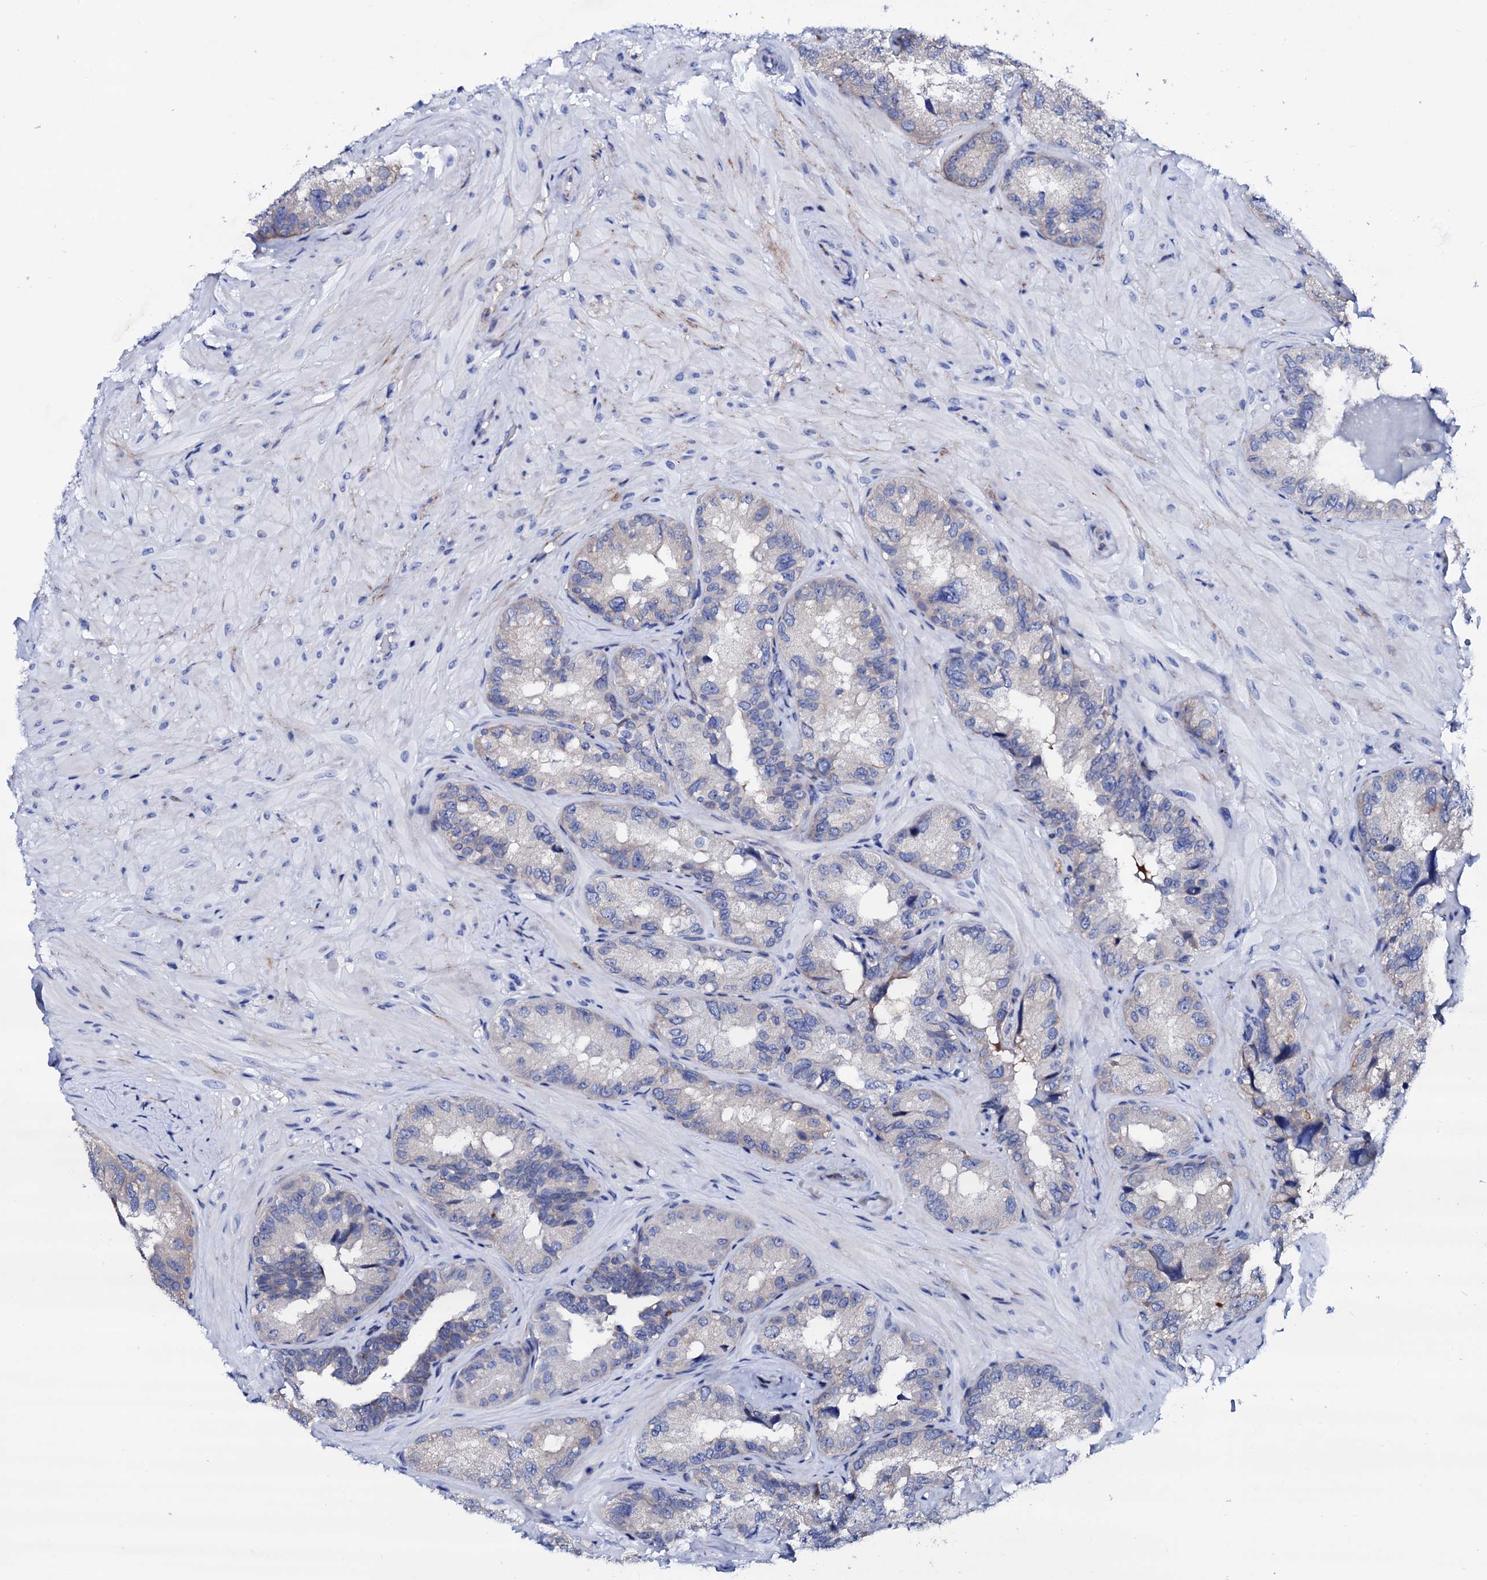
{"staining": {"intensity": "negative", "quantity": "none", "location": "none"}, "tissue": "seminal vesicle", "cell_type": "Glandular cells", "image_type": "normal", "snomed": [{"axis": "morphology", "description": "Normal tissue, NOS"}, {"axis": "topography", "description": "Seminal veicle"}, {"axis": "topography", "description": "Peripheral nerve tissue"}], "caption": "Immunohistochemistry image of unremarkable seminal vesicle: human seminal vesicle stained with DAB demonstrates no significant protein expression in glandular cells.", "gene": "TRDN", "patient": {"sex": "male", "age": 67}}